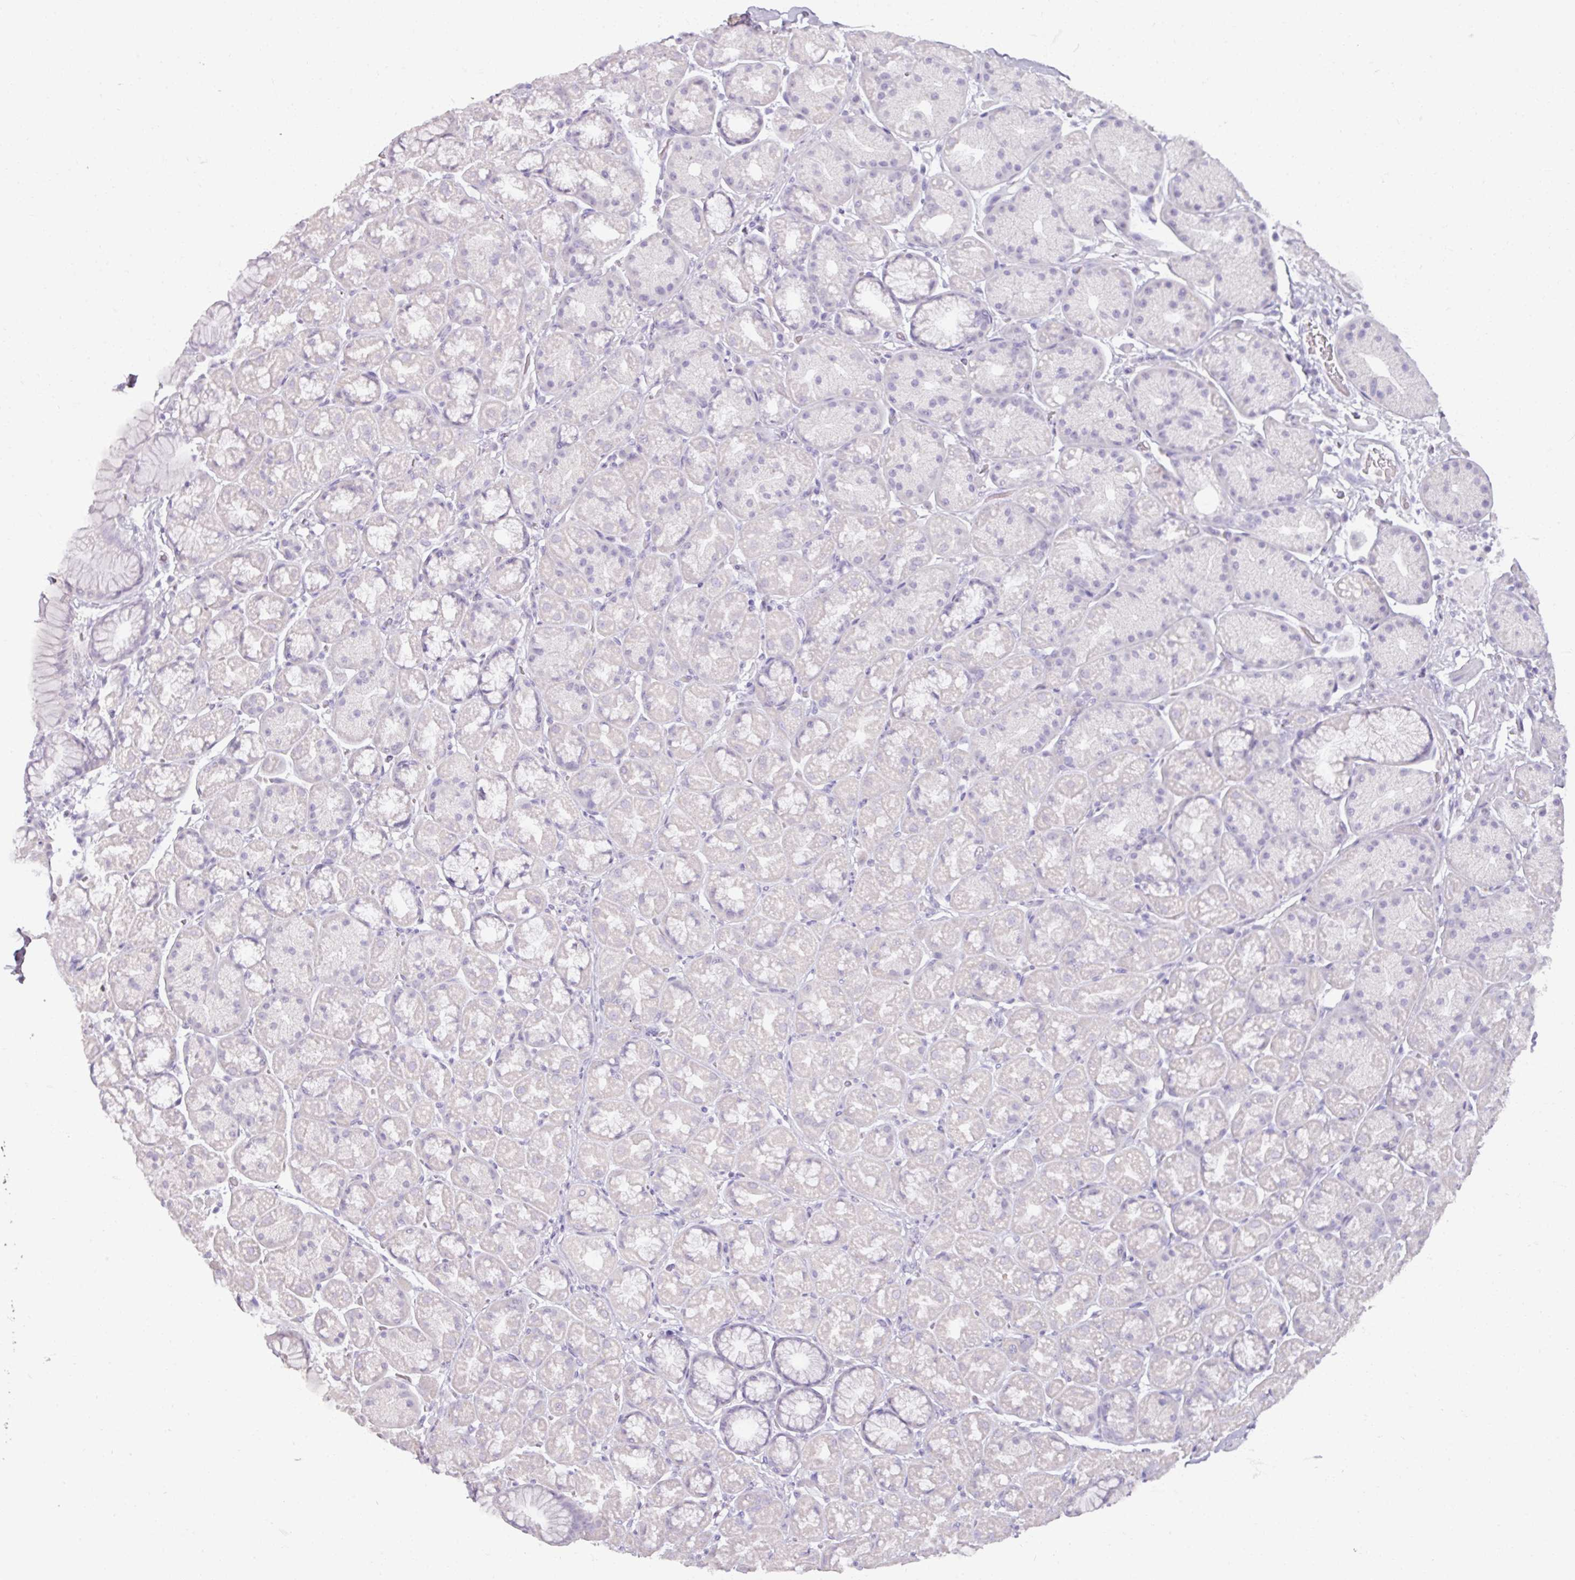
{"staining": {"intensity": "negative", "quantity": "none", "location": "none"}, "tissue": "stomach", "cell_type": "Glandular cells", "image_type": "normal", "snomed": [{"axis": "morphology", "description": "Normal tissue, NOS"}, {"axis": "topography", "description": "Stomach, lower"}], "caption": "This is an IHC micrograph of benign stomach. There is no expression in glandular cells.", "gene": "SLC27A5", "patient": {"sex": "male", "age": 67}}